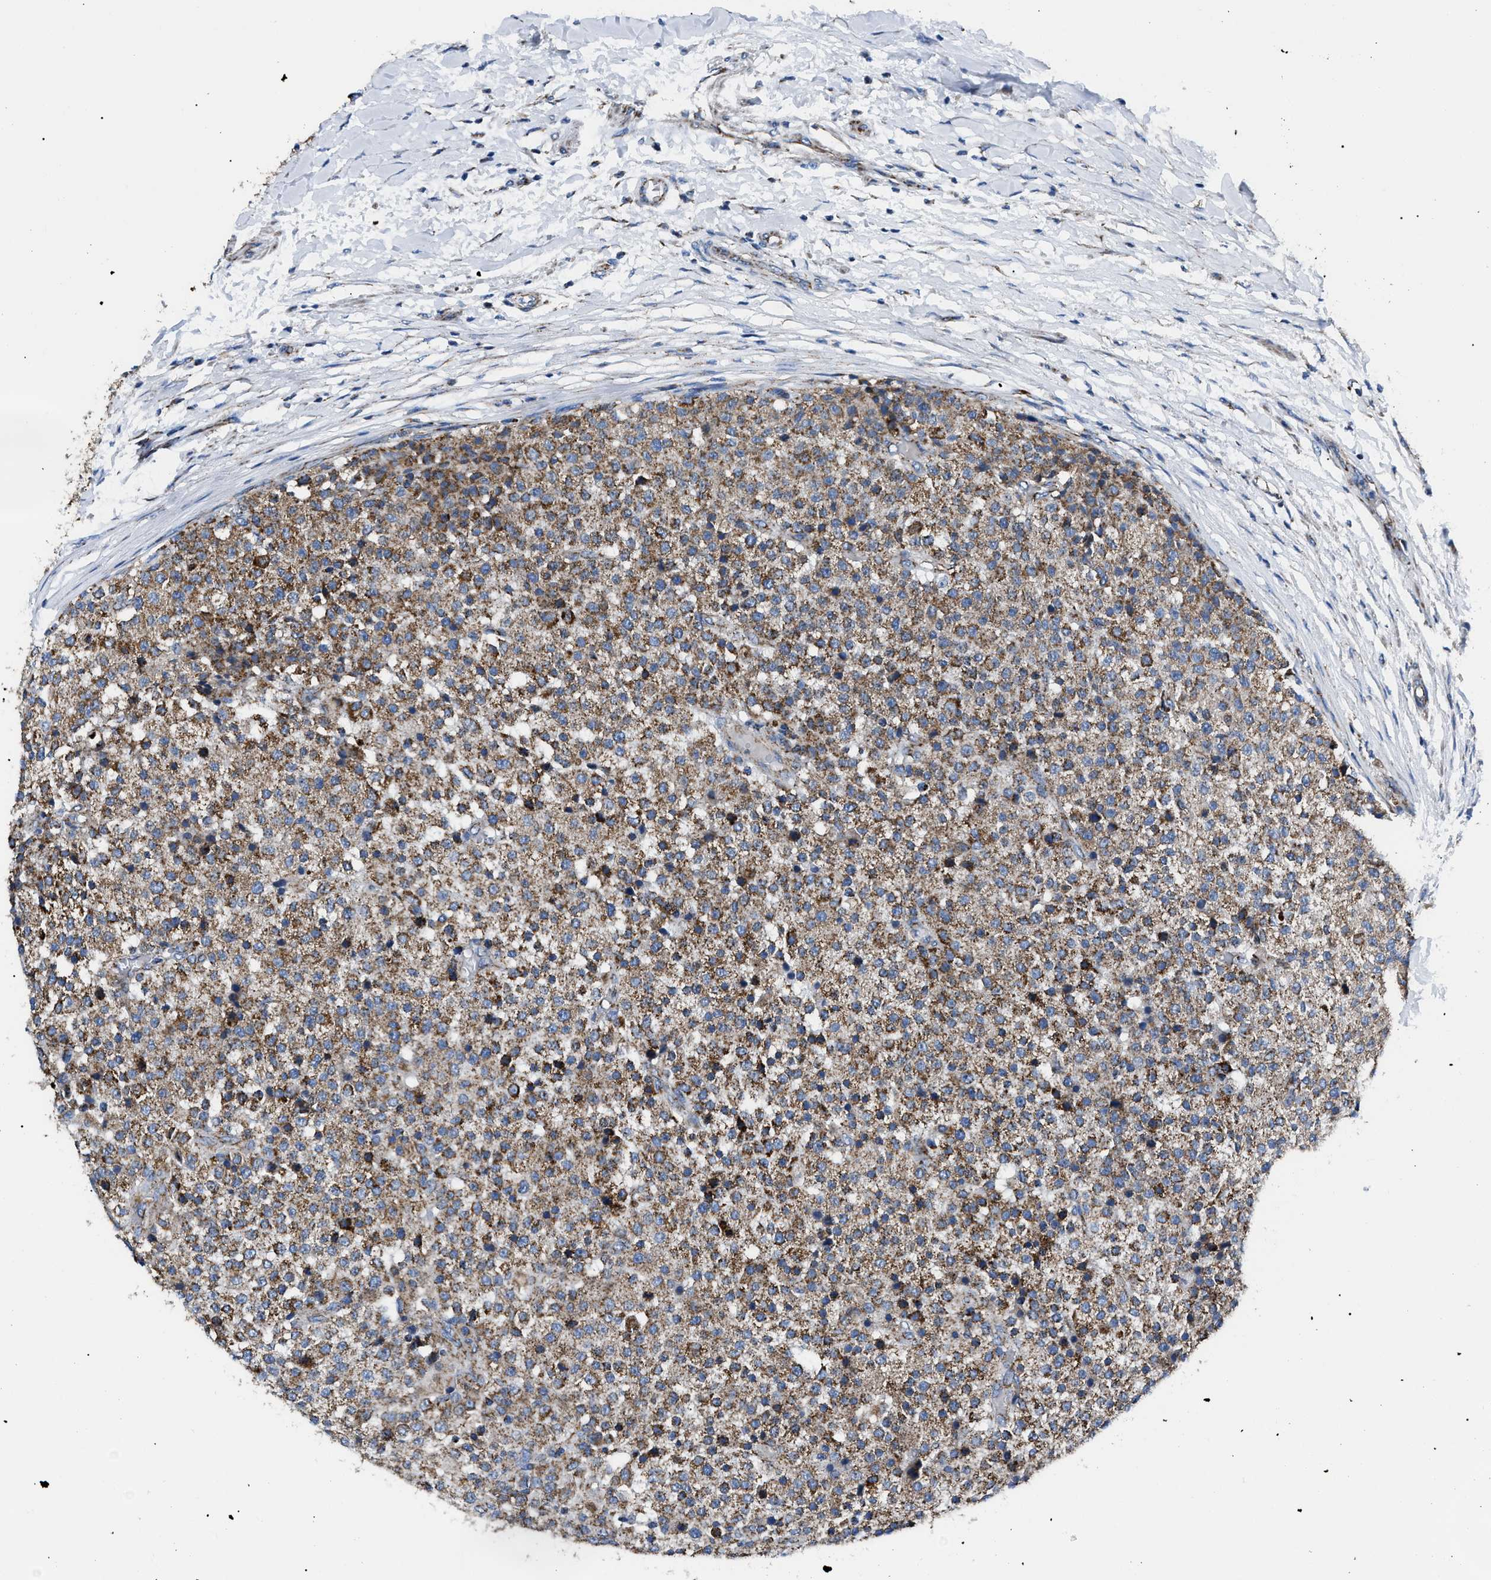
{"staining": {"intensity": "moderate", "quantity": ">75%", "location": "cytoplasmic/membranous"}, "tissue": "testis cancer", "cell_type": "Tumor cells", "image_type": "cancer", "snomed": [{"axis": "morphology", "description": "Seminoma, NOS"}, {"axis": "topography", "description": "Testis"}], "caption": "Protein staining displays moderate cytoplasmic/membranous expression in approximately >75% of tumor cells in testis cancer (seminoma).", "gene": "PHB2", "patient": {"sex": "male", "age": 59}}